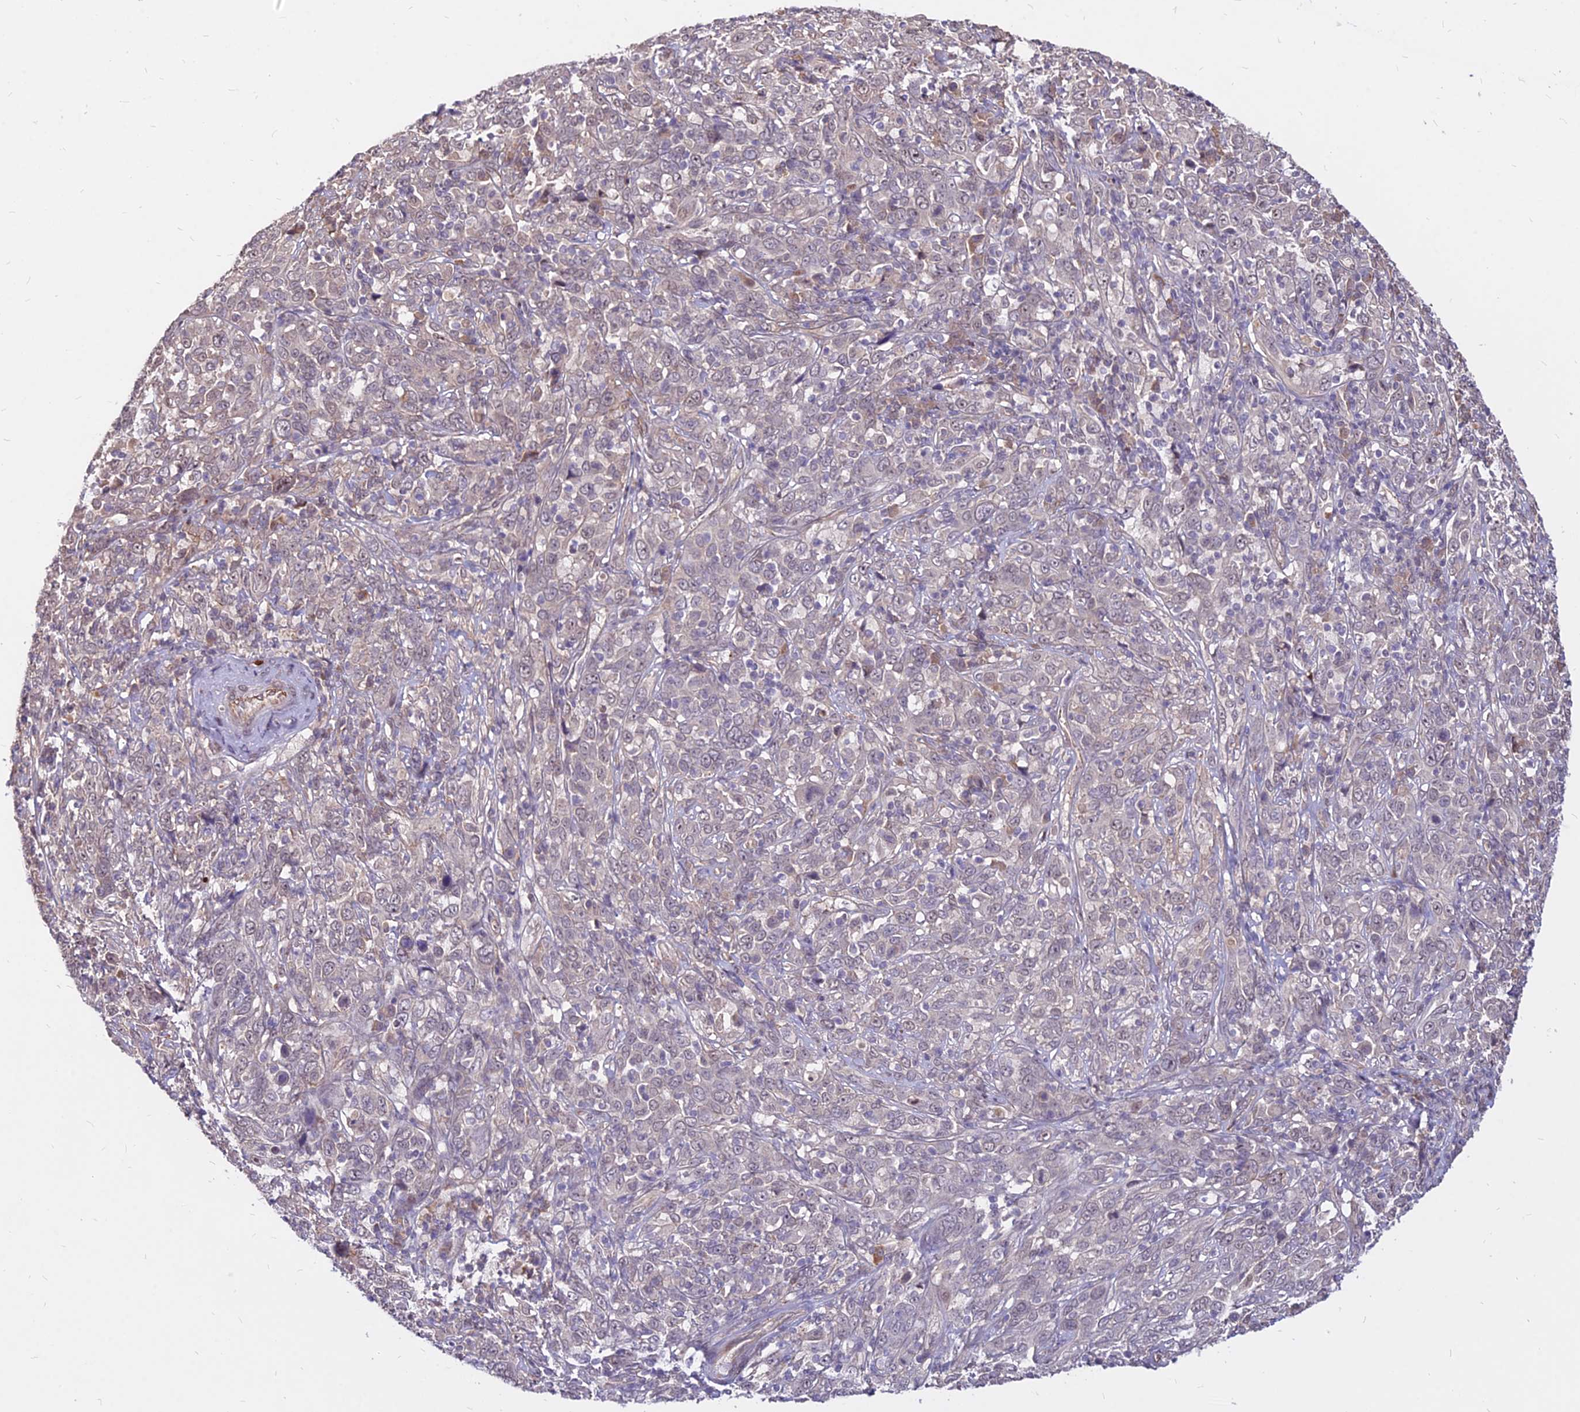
{"staining": {"intensity": "negative", "quantity": "none", "location": "none"}, "tissue": "cervical cancer", "cell_type": "Tumor cells", "image_type": "cancer", "snomed": [{"axis": "morphology", "description": "Squamous cell carcinoma, NOS"}, {"axis": "topography", "description": "Cervix"}], "caption": "A histopathology image of cervical cancer stained for a protein reveals no brown staining in tumor cells.", "gene": "C11orf68", "patient": {"sex": "female", "age": 46}}